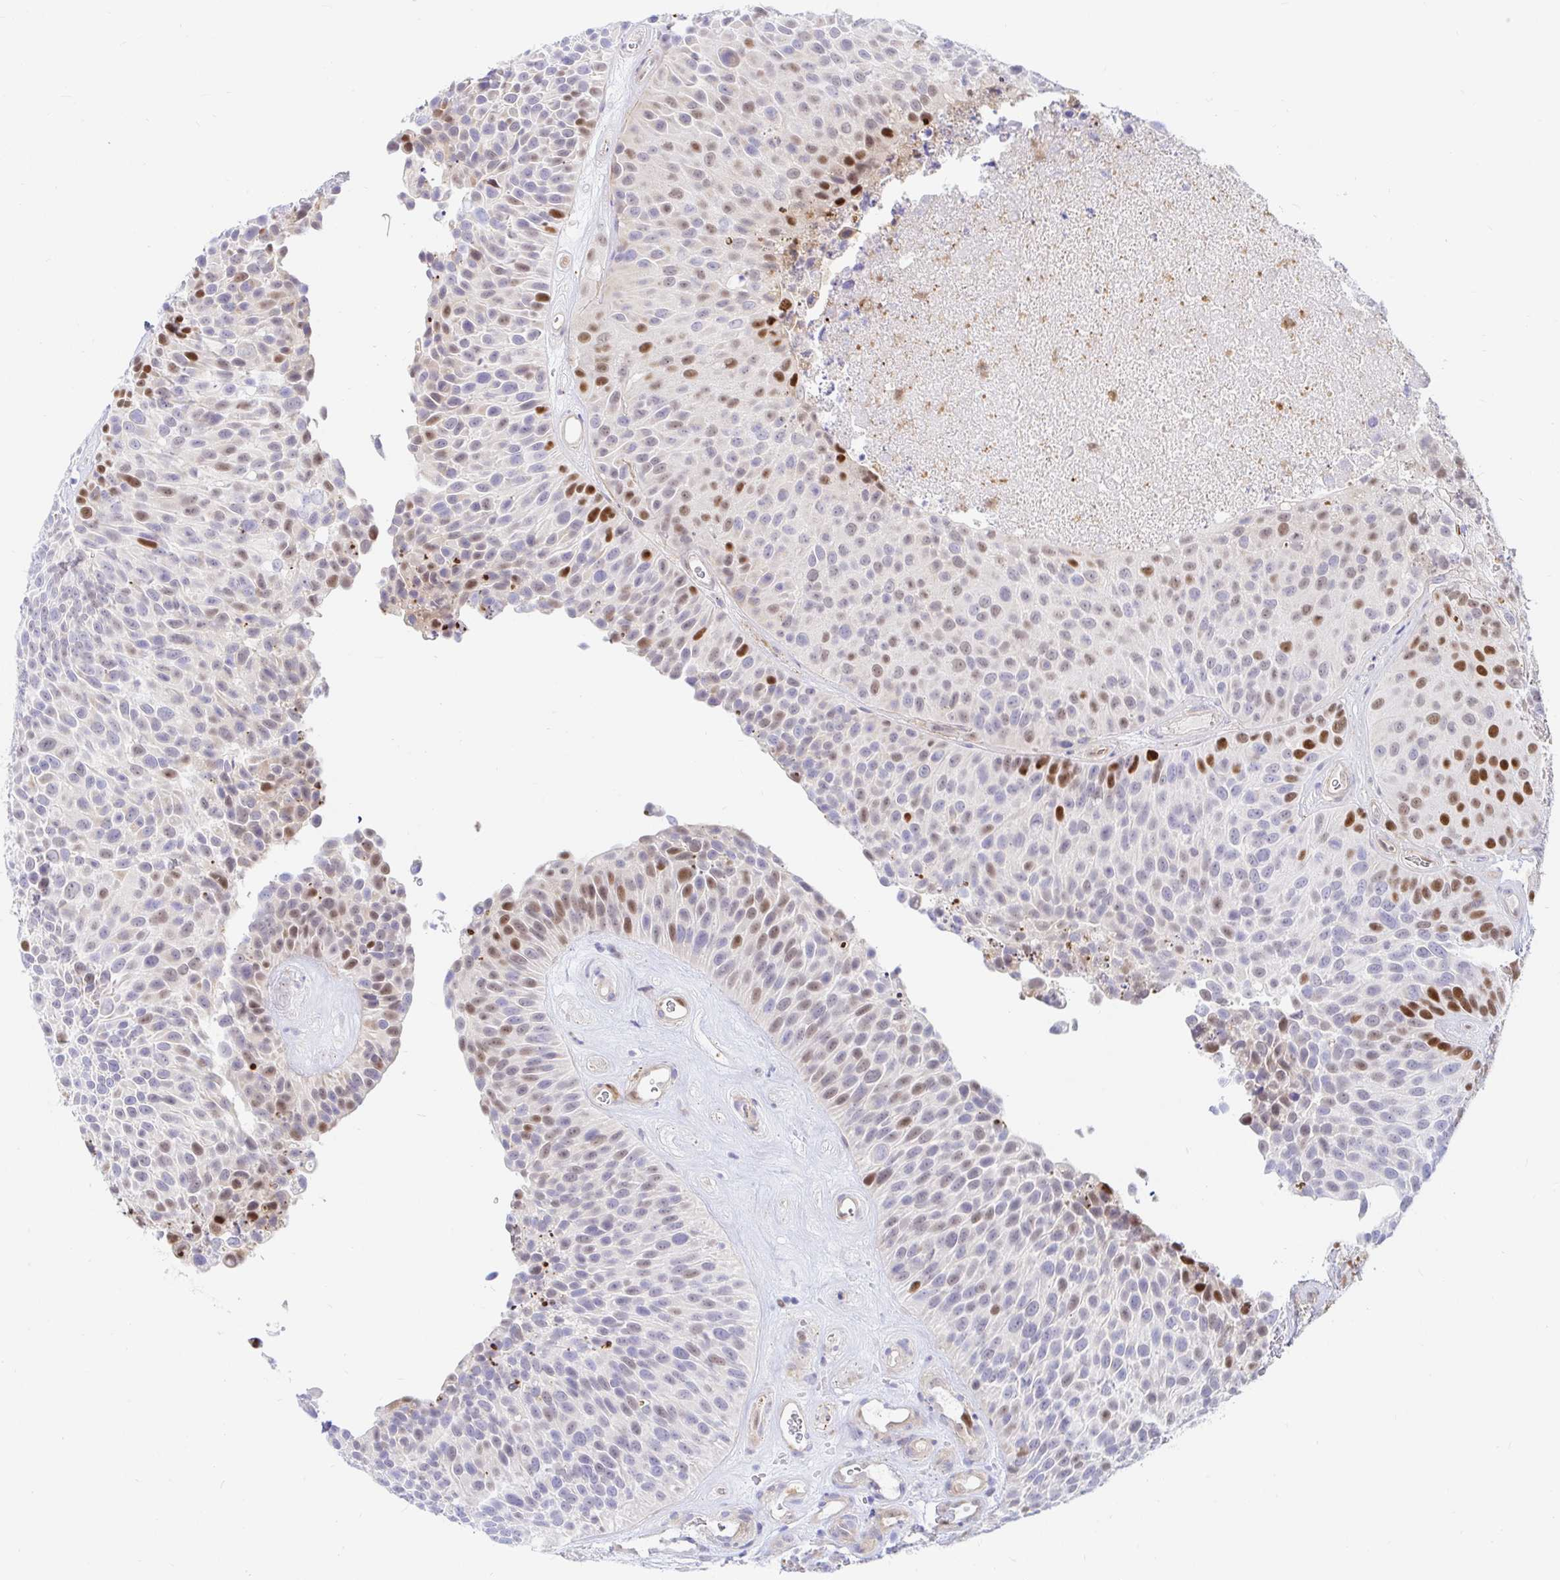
{"staining": {"intensity": "strong", "quantity": "<25%", "location": "nuclear"}, "tissue": "urothelial cancer", "cell_type": "Tumor cells", "image_type": "cancer", "snomed": [{"axis": "morphology", "description": "Urothelial carcinoma, Low grade"}, {"axis": "topography", "description": "Urinary bladder"}], "caption": "About <25% of tumor cells in human urothelial cancer demonstrate strong nuclear protein expression as visualized by brown immunohistochemical staining.", "gene": "HINFP", "patient": {"sex": "male", "age": 76}}